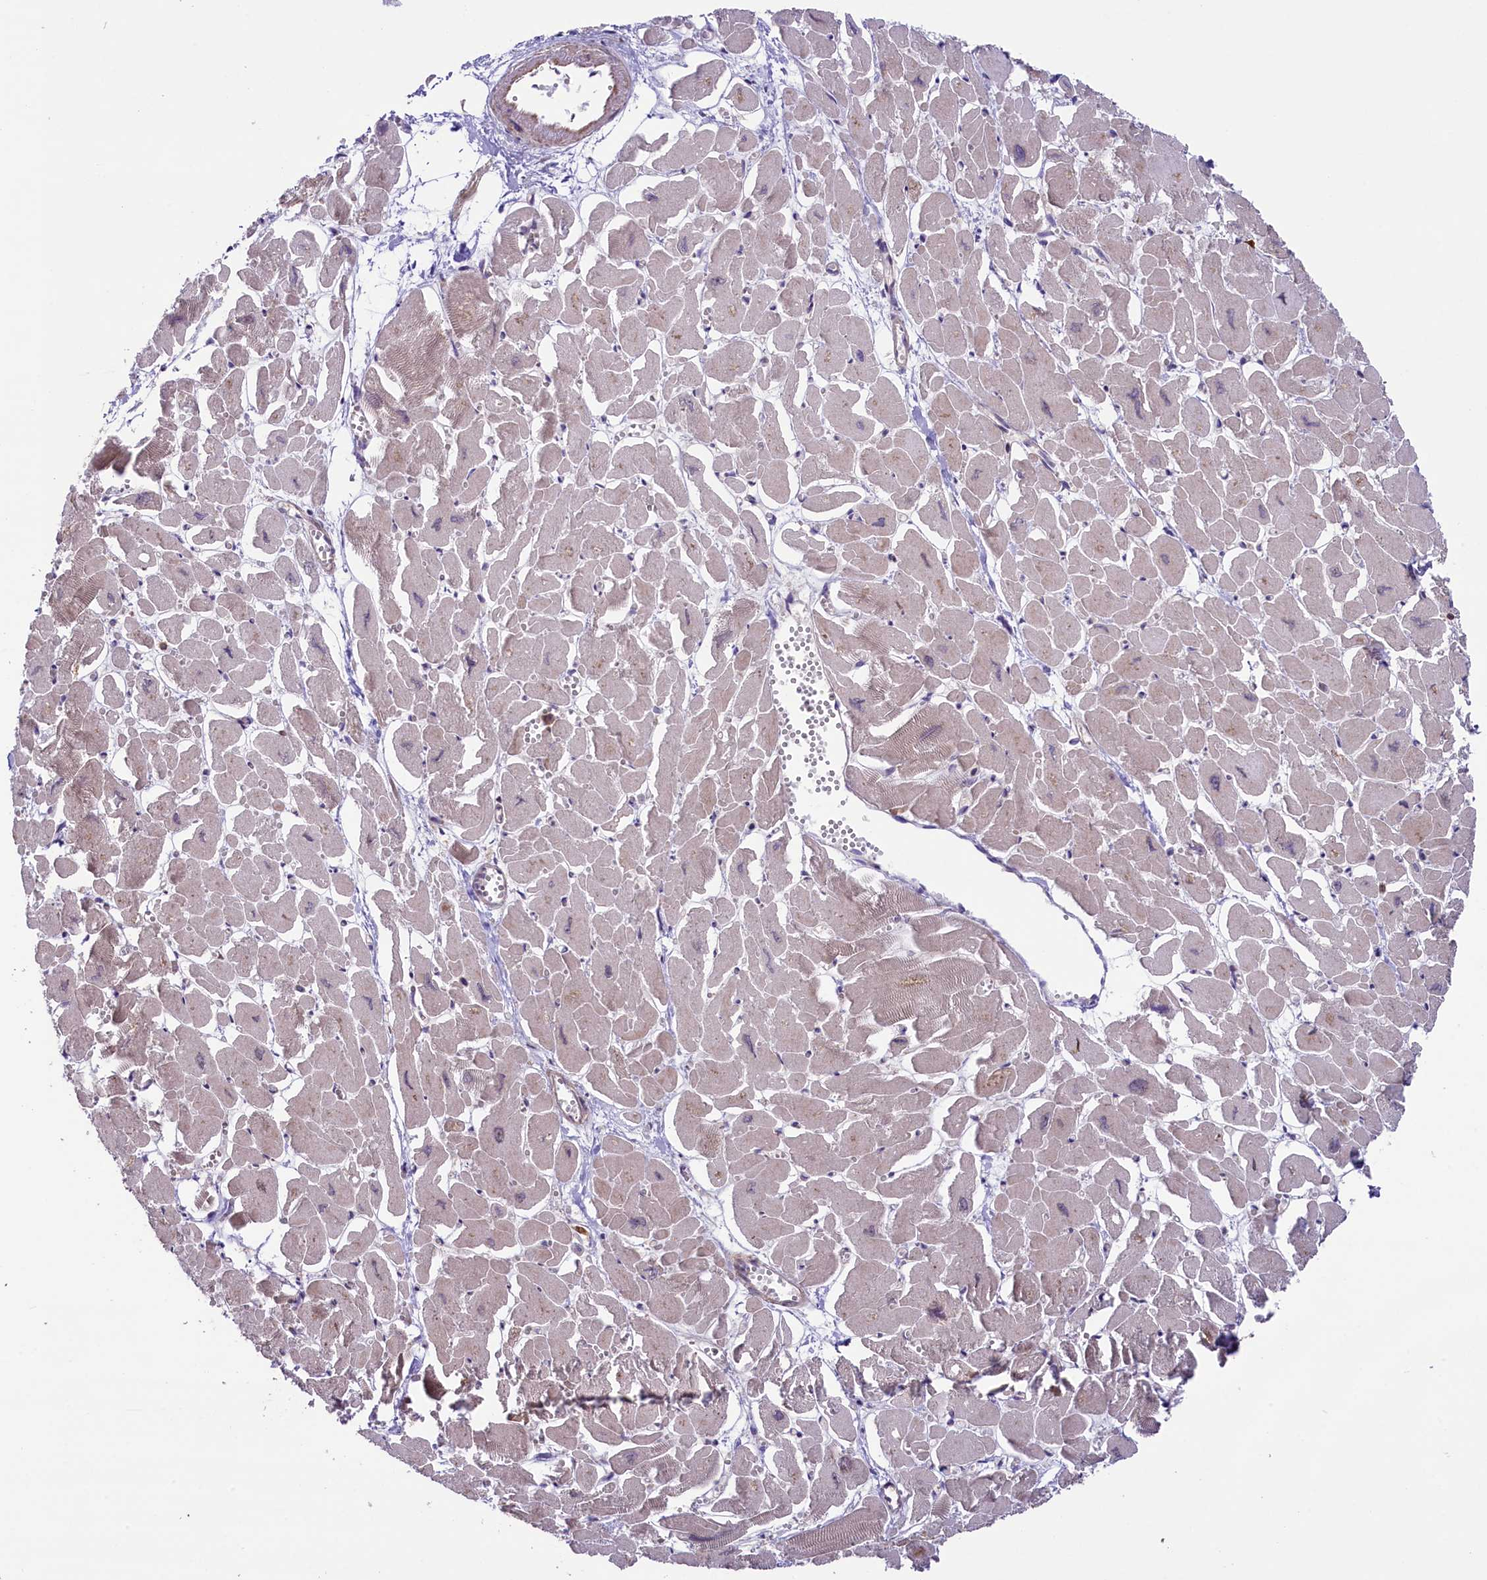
{"staining": {"intensity": "negative", "quantity": "none", "location": "none"}, "tissue": "heart muscle", "cell_type": "Cardiomyocytes", "image_type": "normal", "snomed": [{"axis": "morphology", "description": "Normal tissue, NOS"}, {"axis": "topography", "description": "Heart"}], "caption": "A micrograph of heart muscle stained for a protein shows no brown staining in cardiomyocytes. (Stains: DAB IHC with hematoxylin counter stain, Microscopy: brightfield microscopy at high magnification).", "gene": "RIC8A", "patient": {"sex": "male", "age": 54}}